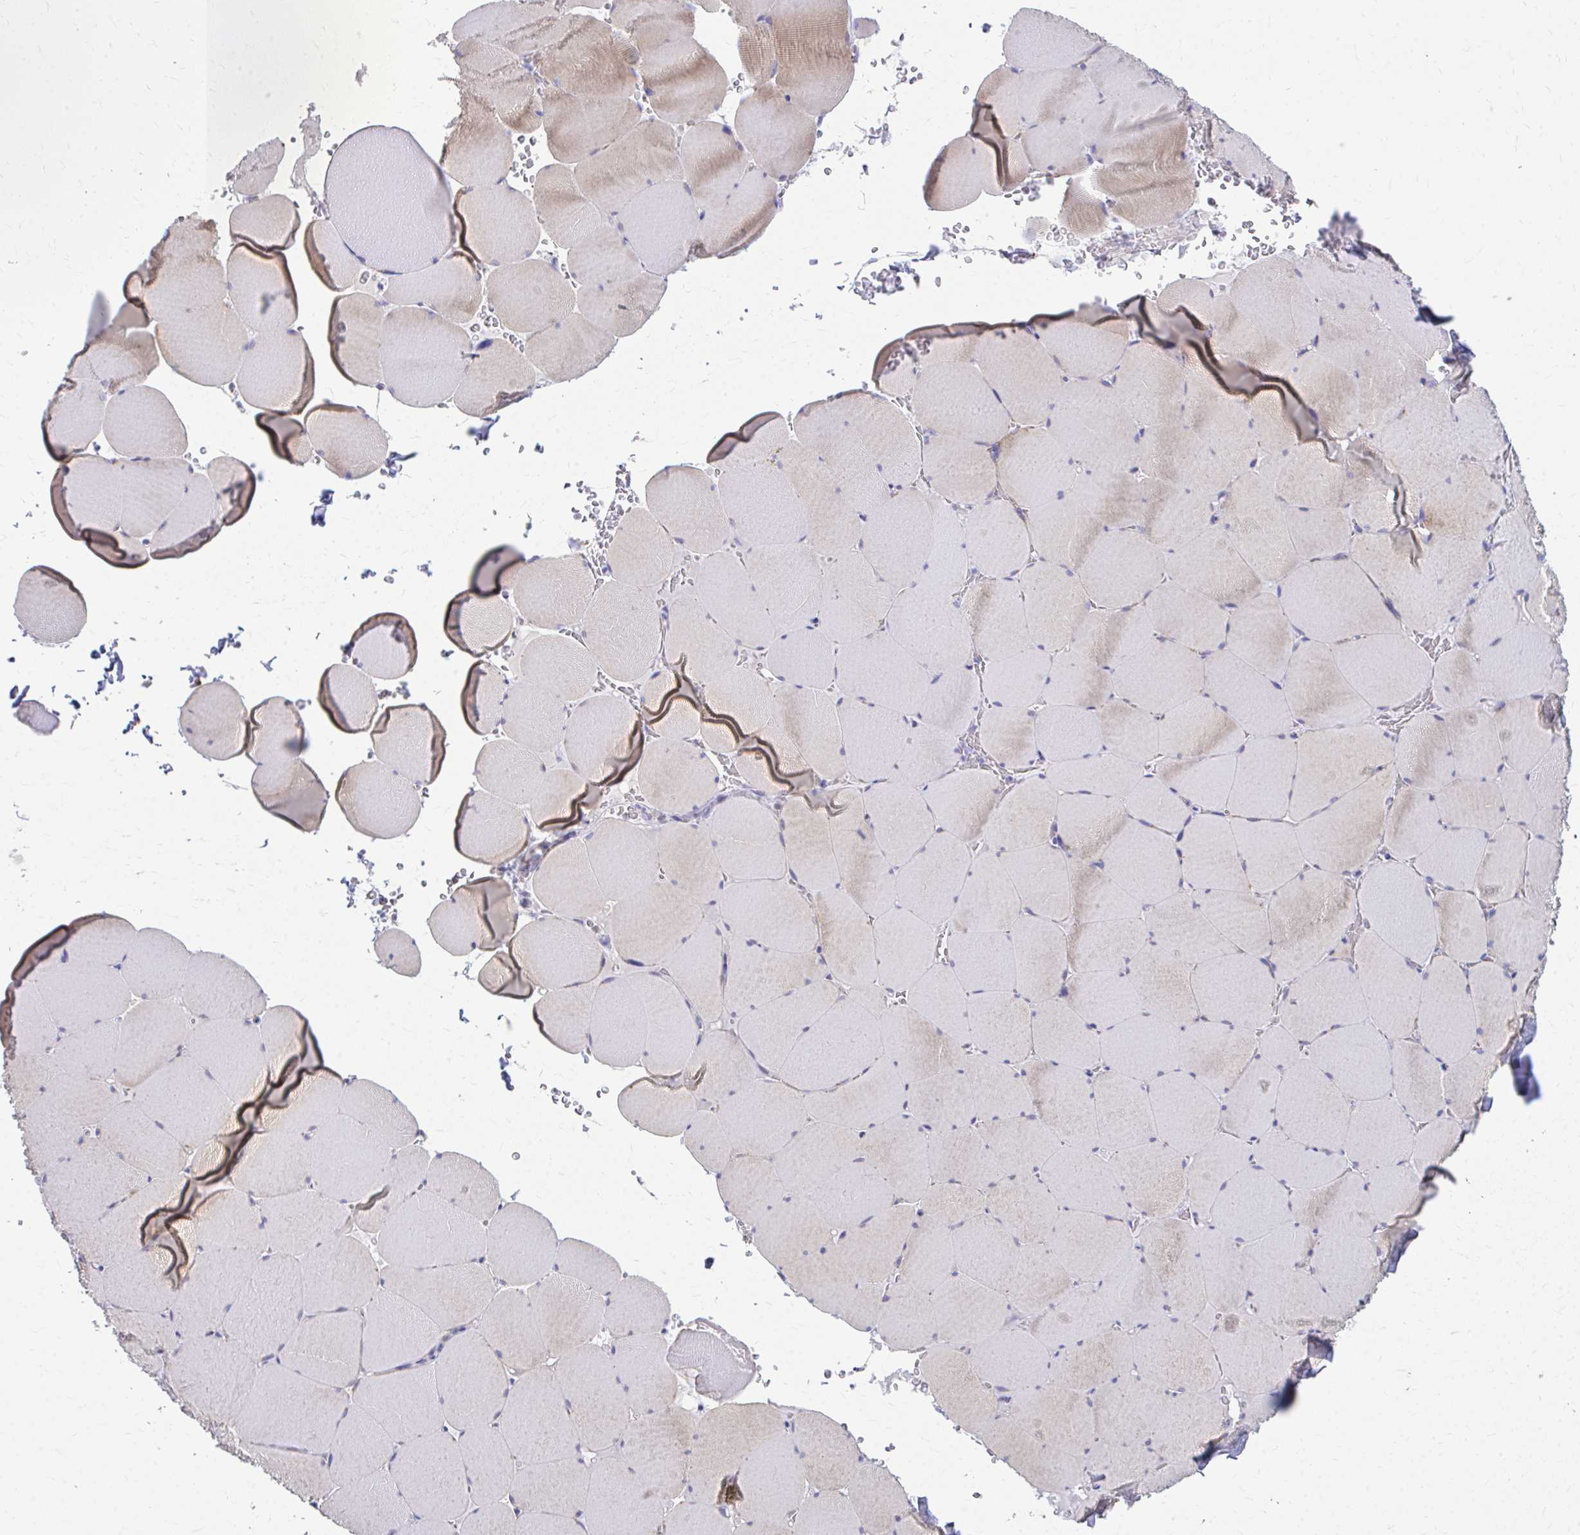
{"staining": {"intensity": "moderate", "quantity": "25%-75%", "location": "cytoplasmic/membranous"}, "tissue": "skeletal muscle", "cell_type": "Myocytes", "image_type": "normal", "snomed": [{"axis": "morphology", "description": "Normal tissue, NOS"}, {"axis": "topography", "description": "Skeletal muscle"}, {"axis": "topography", "description": "Head-Neck"}], "caption": "Human skeletal muscle stained for a protein (brown) shows moderate cytoplasmic/membranous positive staining in approximately 25%-75% of myocytes.", "gene": "MRPL19", "patient": {"sex": "male", "age": 66}}